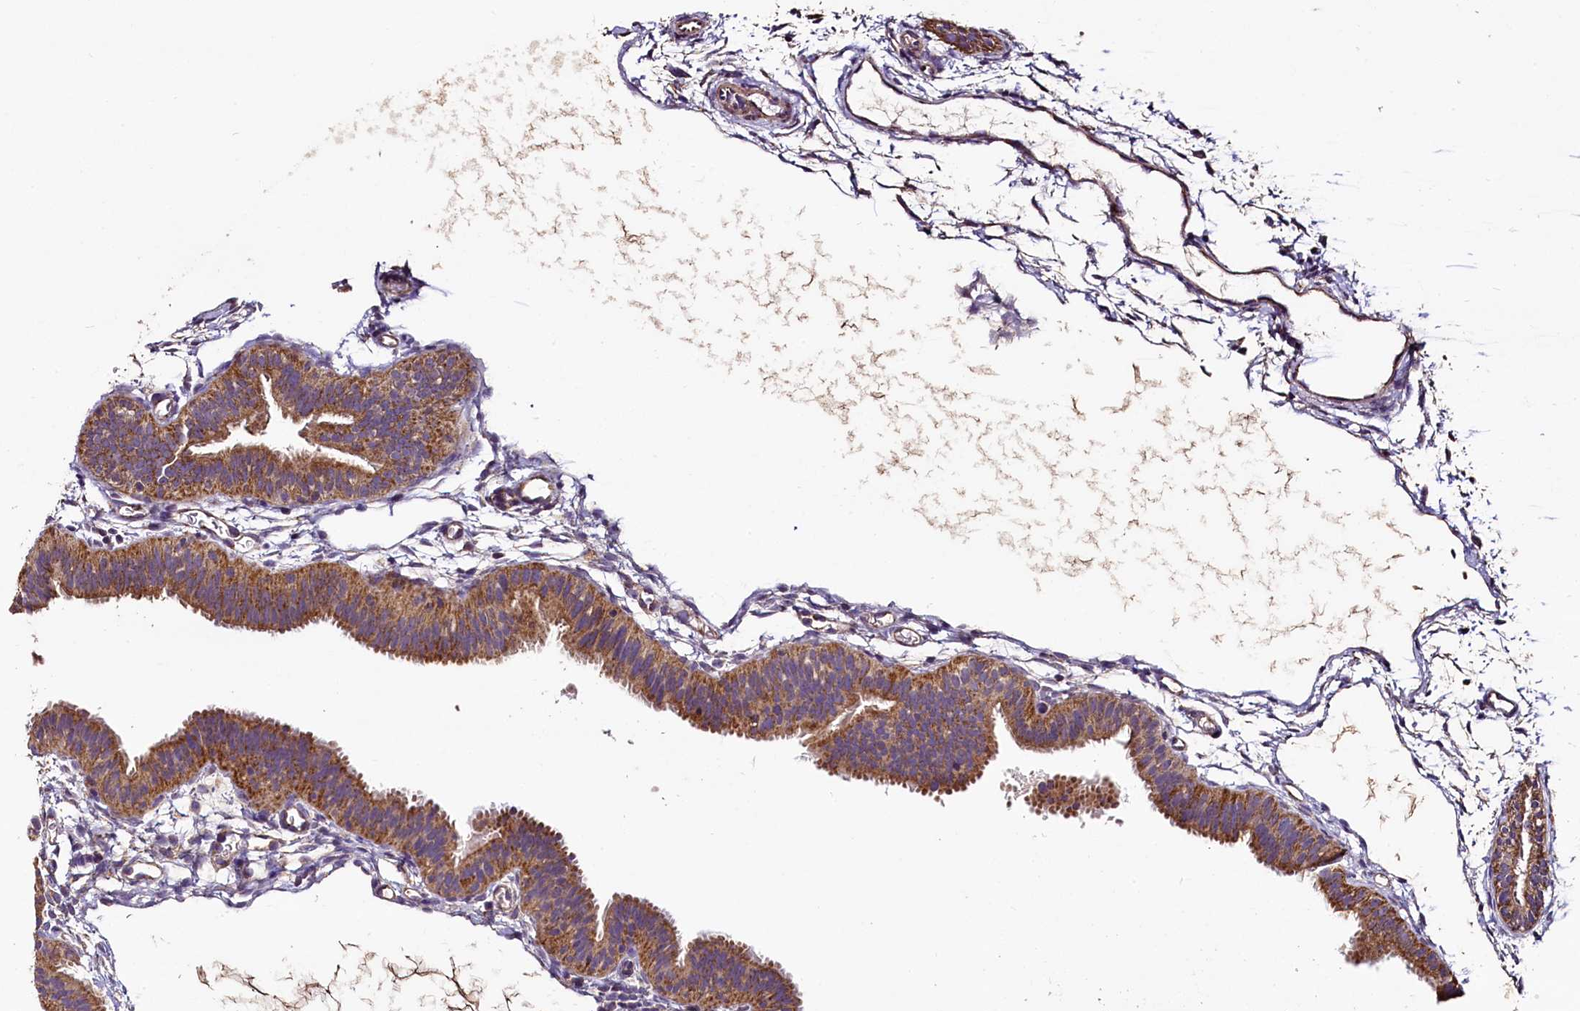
{"staining": {"intensity": "strong", "quantity": ">75%", "location": "cytoplasmic/membranous"}, "tissue": "fallopian tube", "cell_type": "Glandular cells", "image_type": "normal", "snomed": [{"axis": "morphology", "description": "Normal tissue, NOS"}, {"axis": "topography", "description": "Fallopian tube"}], "caption": "IHC of benign human fallopian tube exhibits high levels of strong cytoplasmic/membranous staining in approximately >75% of glandular cells.", "gene": "COQ9", "patient": {"sex": "female", "age": 35}}